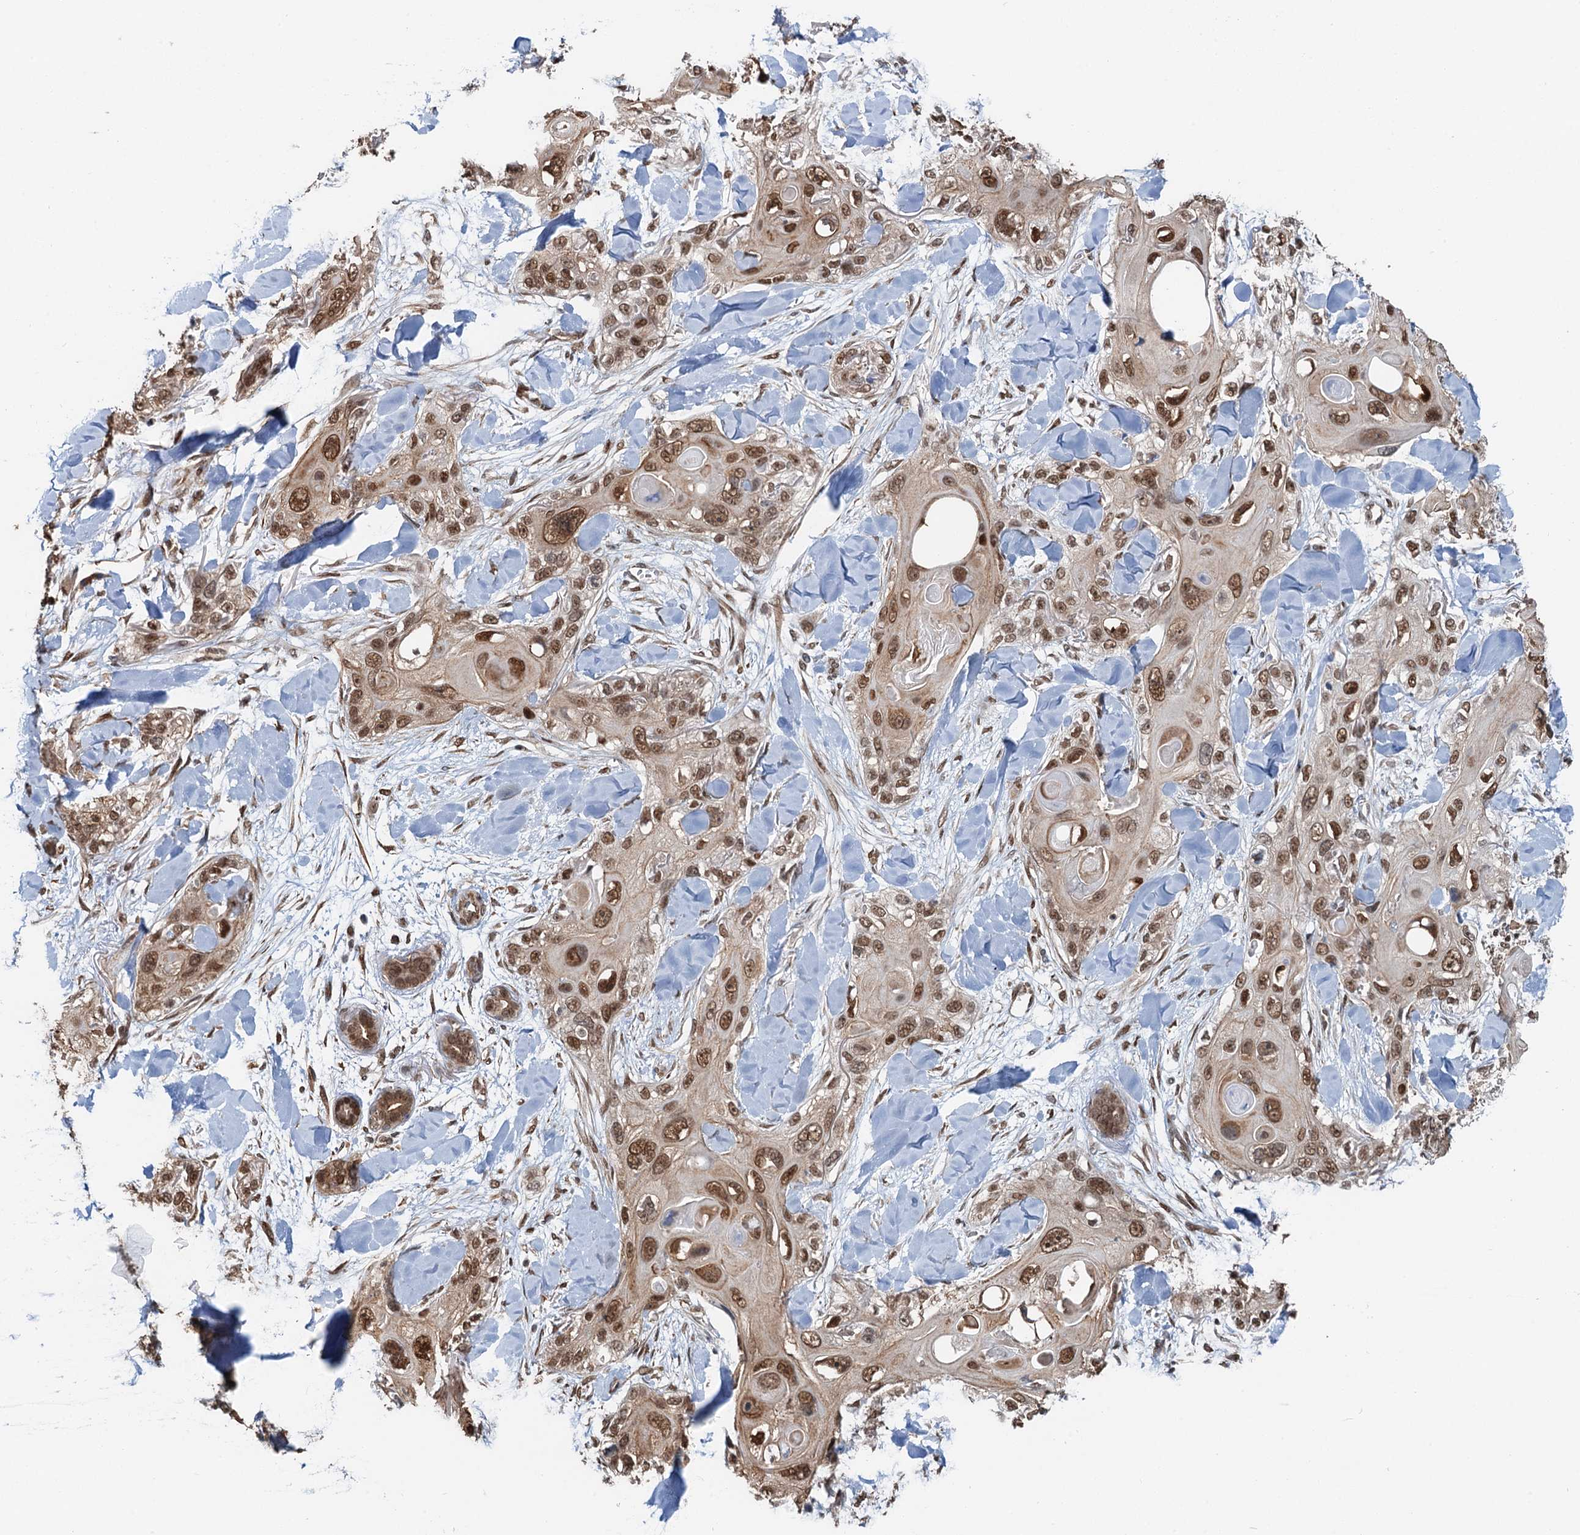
{"staining": {"intensity": "moderate", "quantity": ">75%", "location": "nuclear"}, "tissue": "skin cancer", "cell_type": "Tumor cells", "image_type": "cancer", "snomed": [{"axis": "morphology", "description": "Normal tissue, NOS"}, {"axis": "morphology", "description": "Squamous cell carcinoma, NOS"}, {"axis": "topography", "description": "Skin"}], "caption": "Moderate nuclear positivity is present in approximately >75% of tumor cells in squamous cell carcinoma (skin). The protein of interest is shown in brown color, while the nuclei are stained blue.", "gene": "CFDP1", "patient": {"sex": "male", "age": 72}}